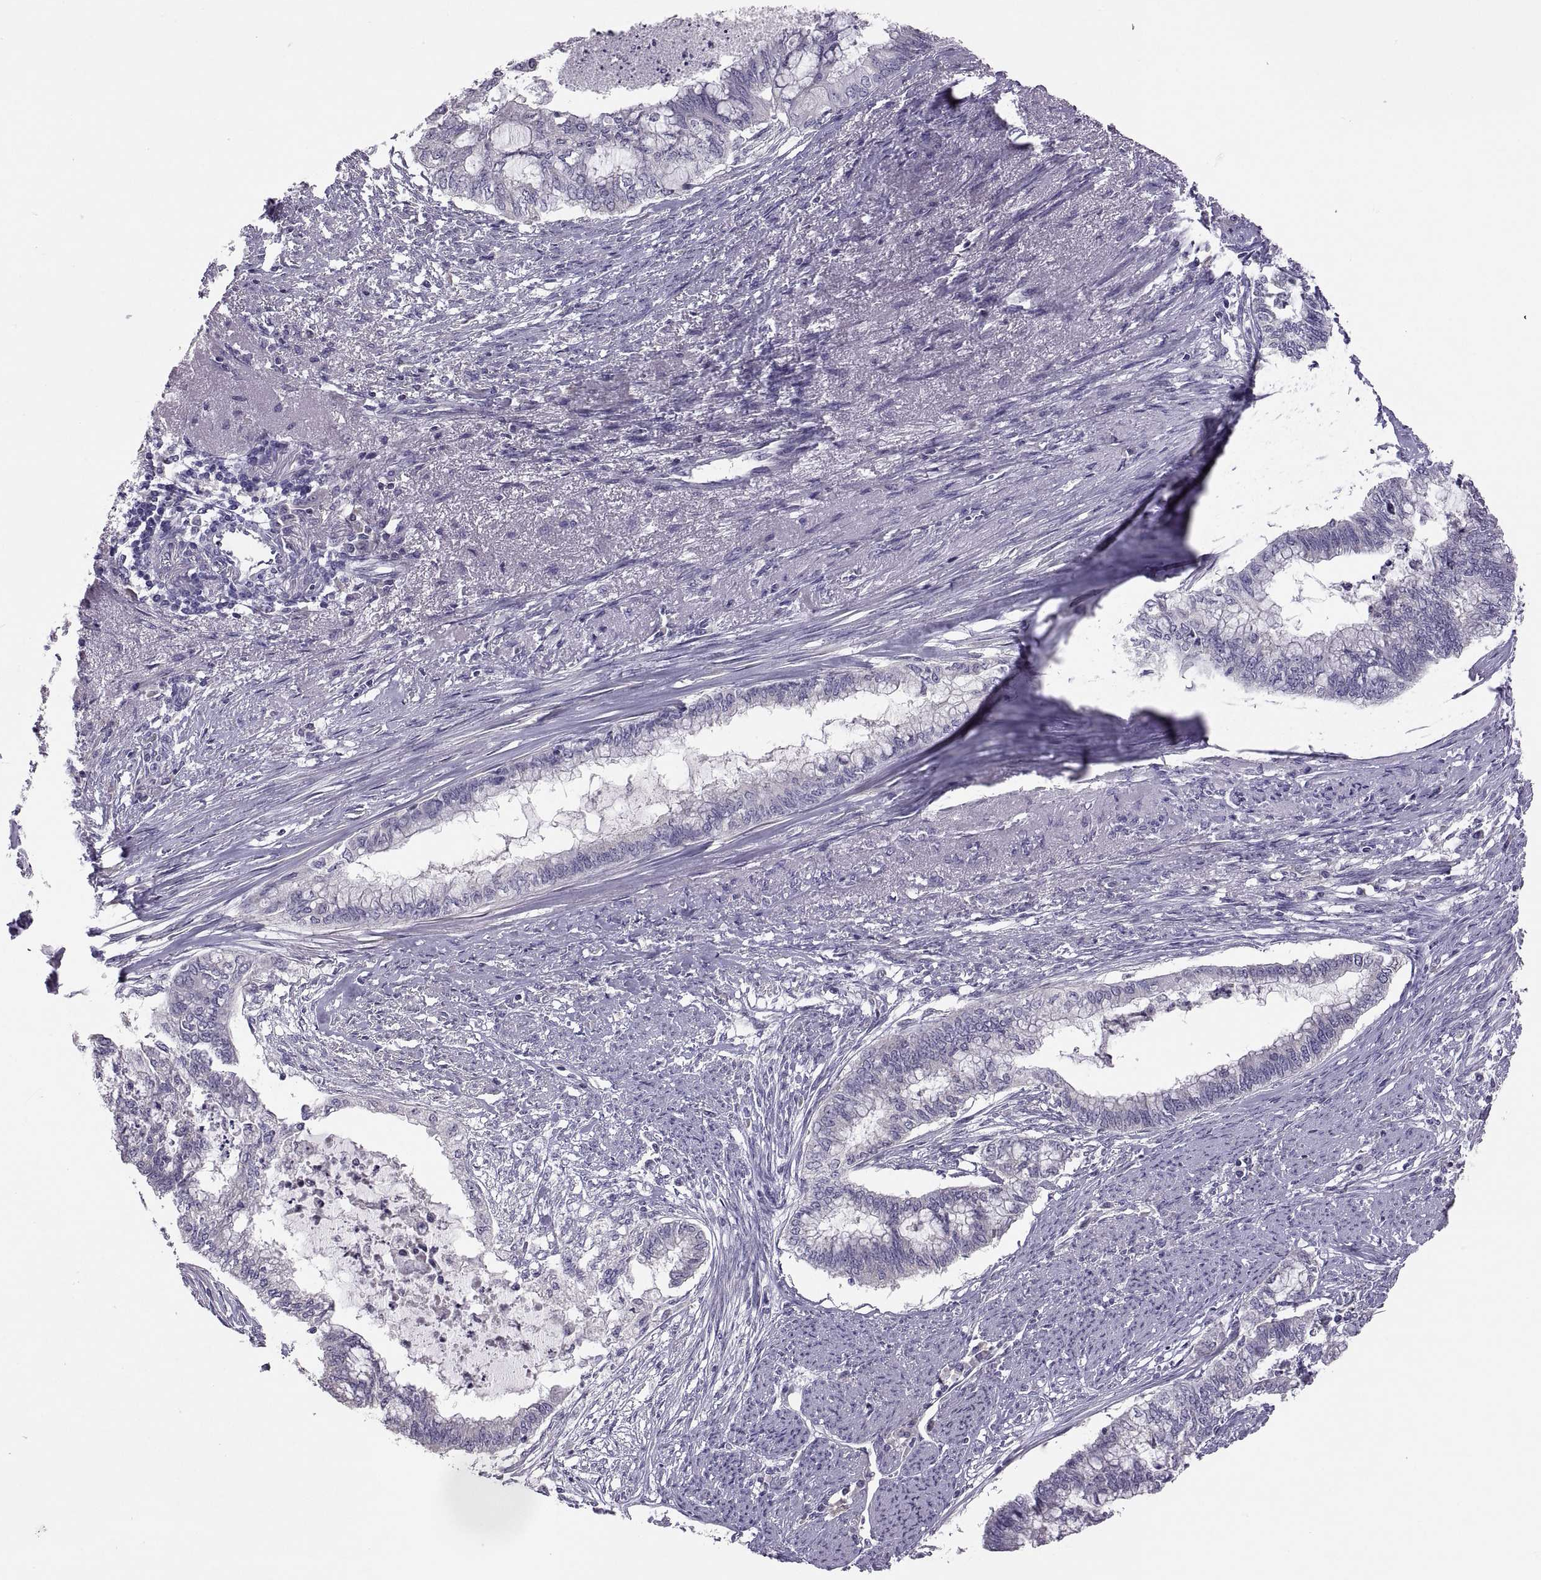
{"staining": {"intensity": "negative", "quantity": "none", "location": "none"}, "tissue": "endometrial cancer", "cell_type": "Tumor cells", "image_type": "cancer", "snomed": [{"axis": "morphology", "description": "Adenocarcinoma, NOS"}, {"axis": "topography", "description": "Endometrium"}], "caption": "Immunohistochemical staining of adenocarcinoma (endometrial) displays no significant expression in tumor cells.", "gene": "TBX19", "patient": {"sex": "female", "age": 79}}